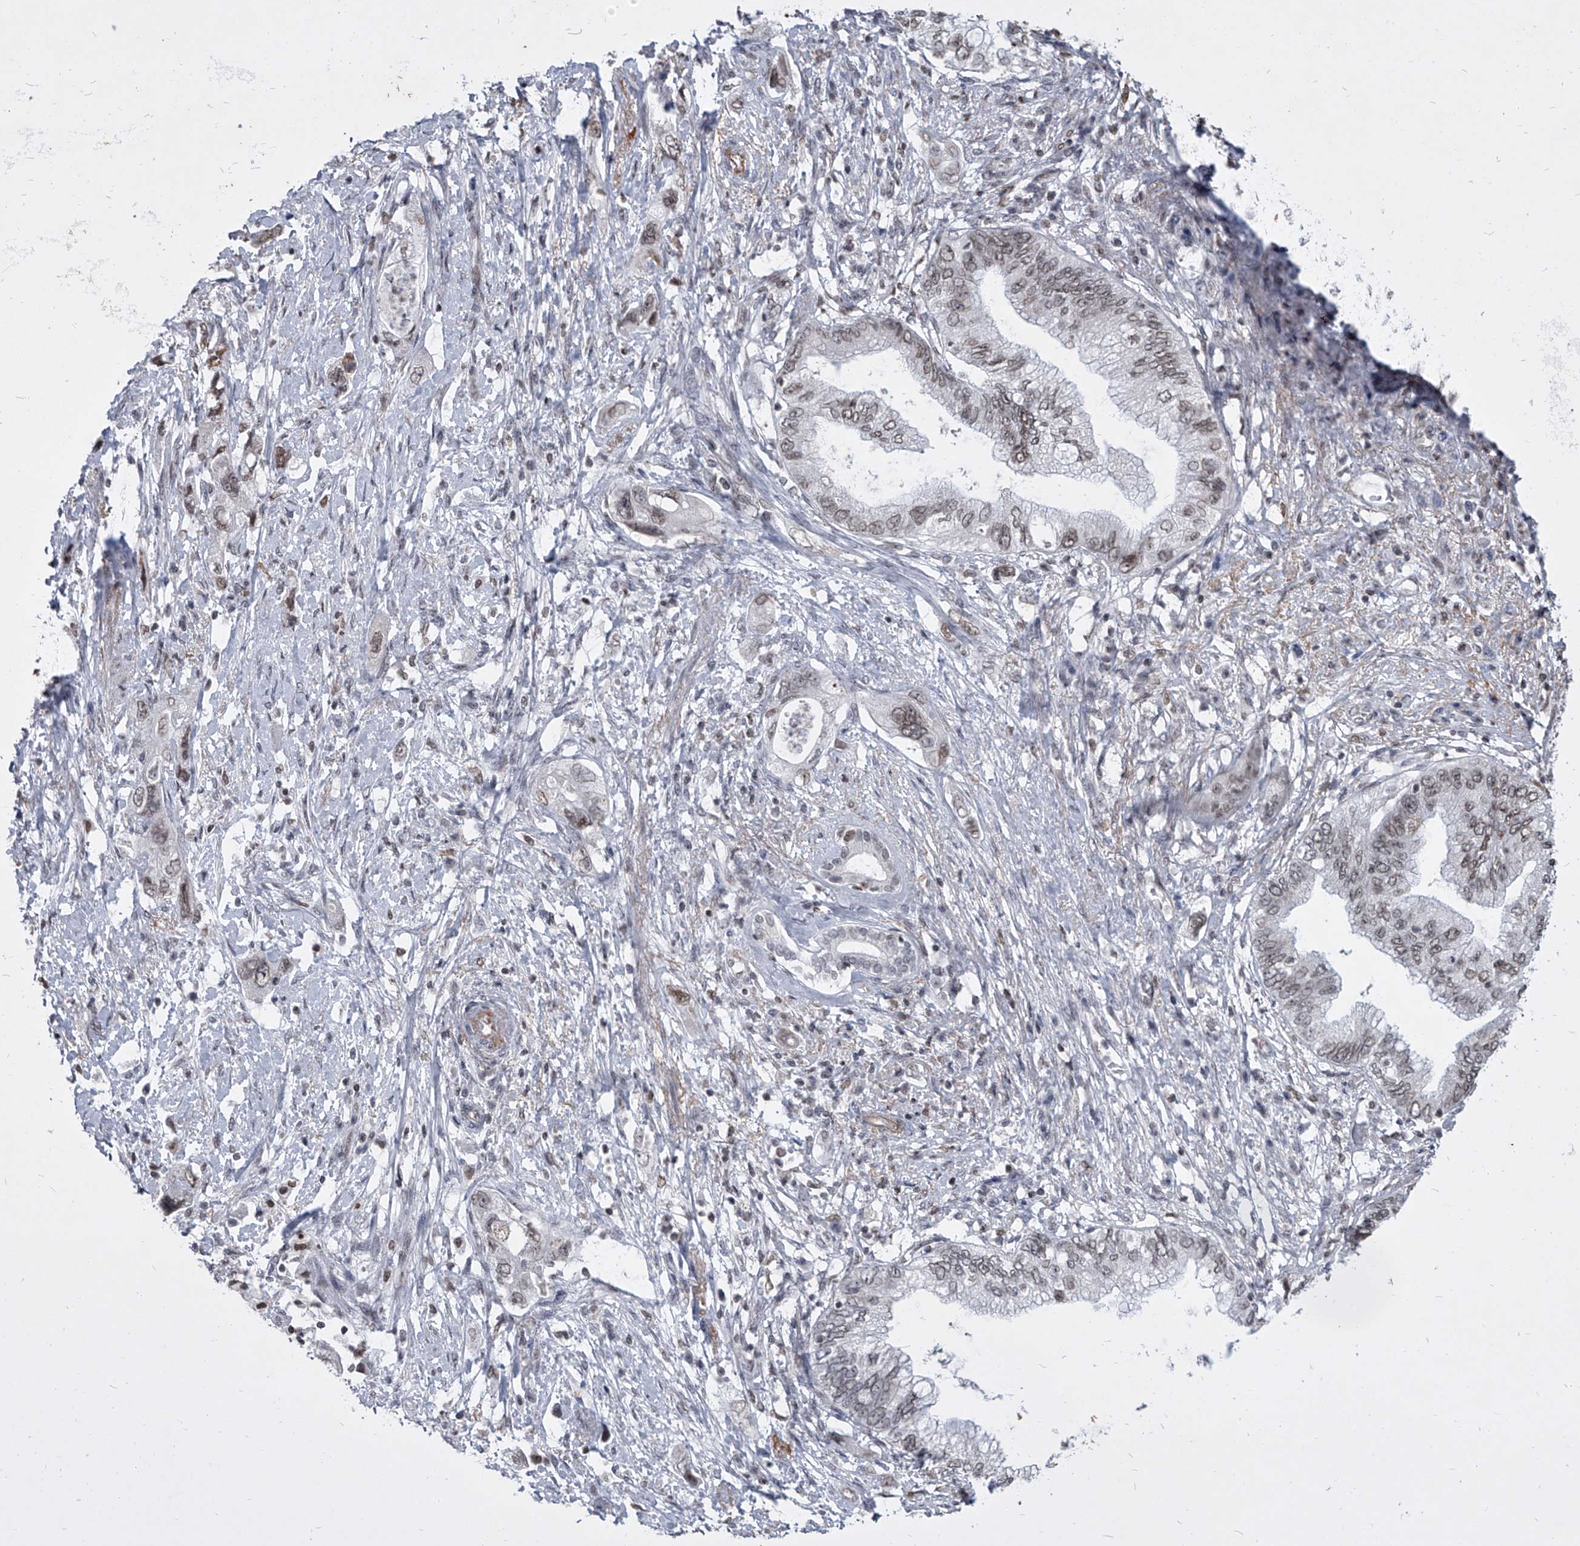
{"staining": {"intensity": "weak", "quantity": "25%-75%", "location": "nuclear"}, "tissue": "pancreatic cancer", "cell_type": "Tumor cells", "image_type": "cancer", "snomed": [{"axis": "morphology", "description": "Adenocarcinoma, NOS"}, {"axis": "topography", "description": "Pancreas"}], "caption": "The immunohistochemical stain labels weak nuclear positivity in tumor cells of pancreatic cancer tissue.", "gene": "PPIL4", "patient": {"sex": "female", "age": 73}}